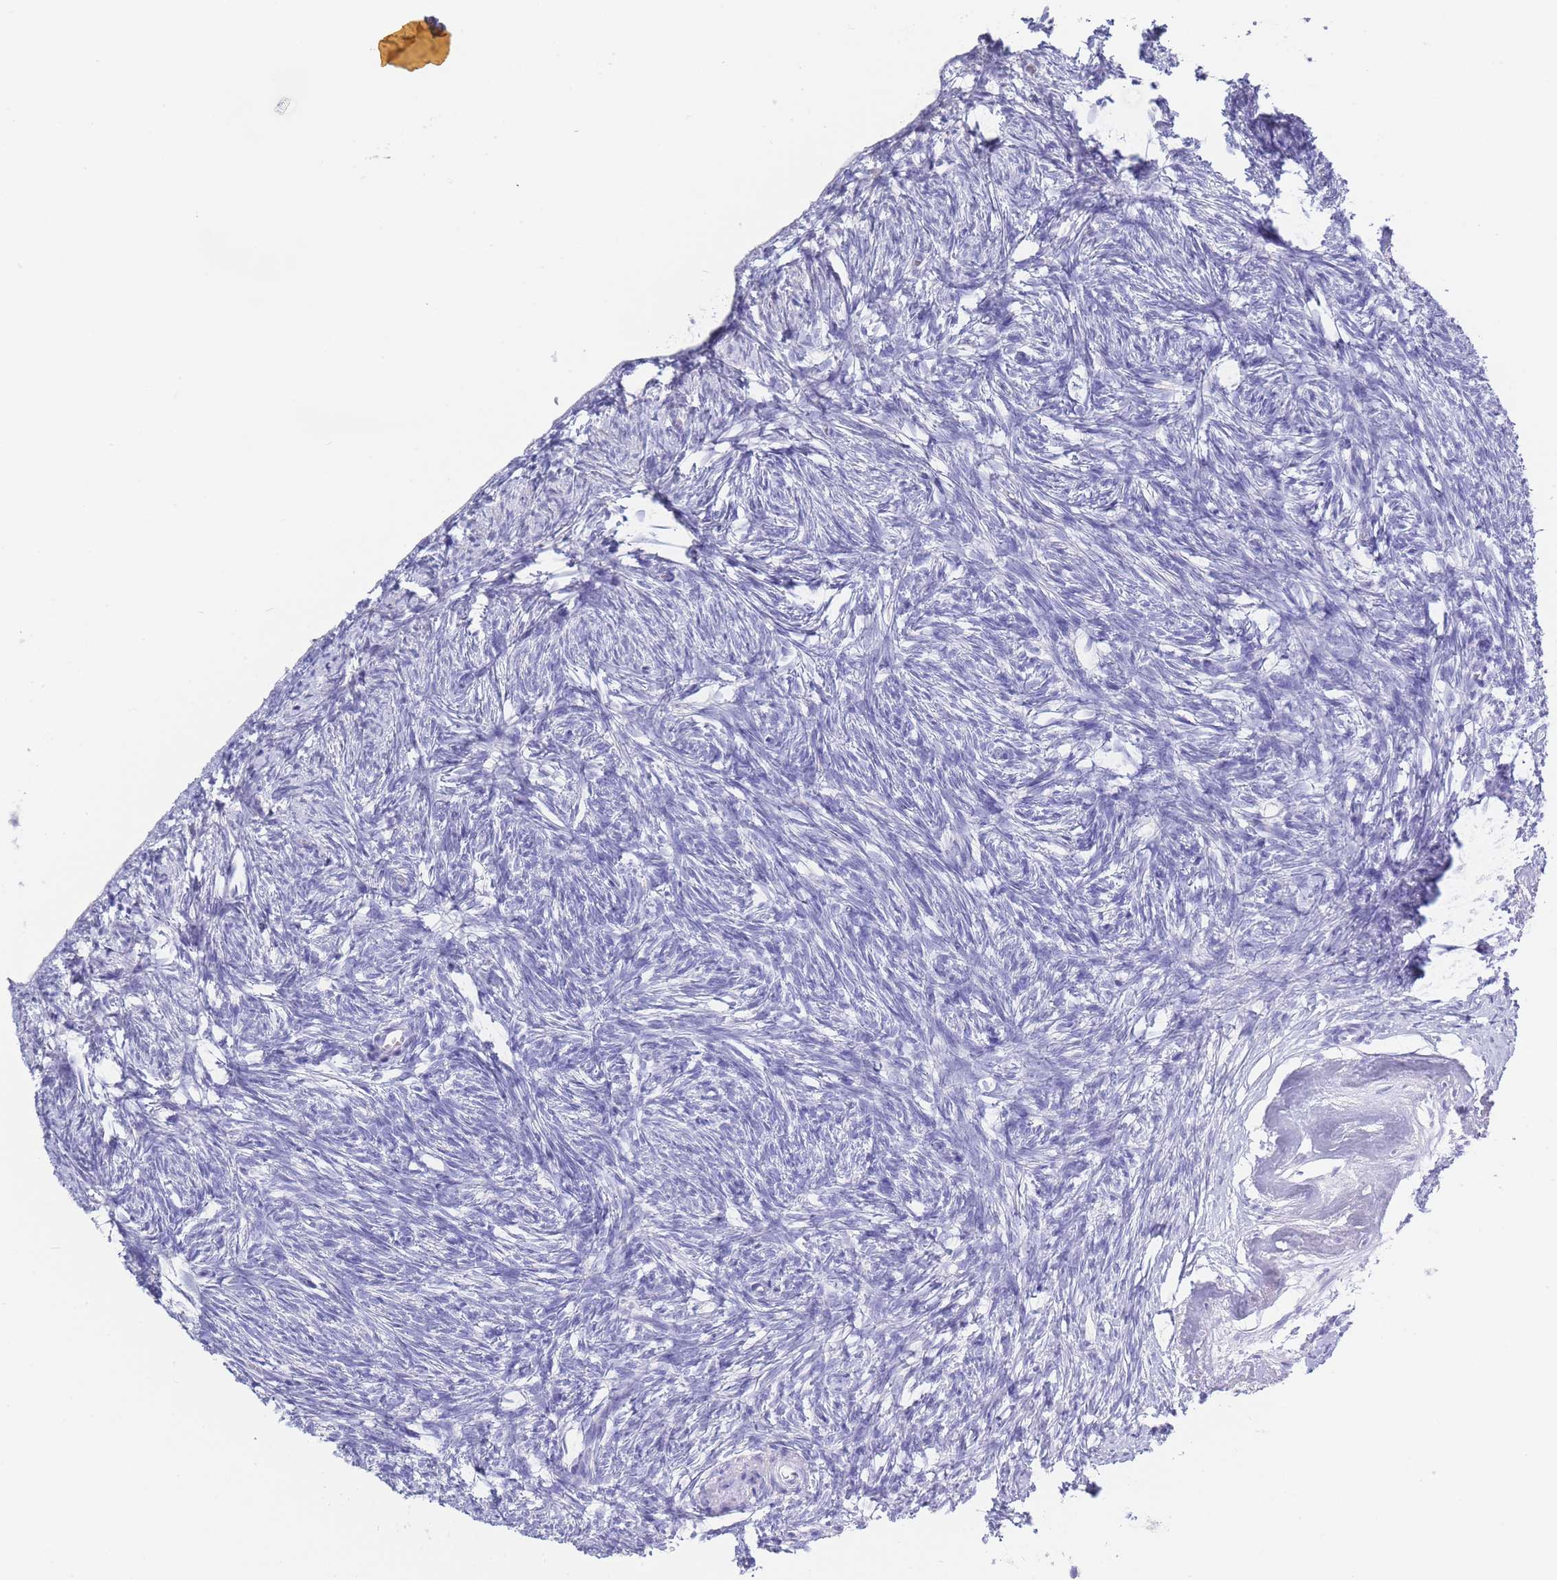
{"staining": {"intensity": "negative", "quantity": "none", "location": "none"}, "tissue": "ovary", "cell_type": "Ovarian stroma cells", "image_type": "normal", "snomed": [{"axis": "morphology", "description": "Normal tissue, NOS"}, {"axis": "topography", "description": "Ovary"}], "caption": "The IHC photomicrograph has no significant positivity in ovarian stroma cells of ovary.", "gene": "CD37", "patient": {"sex": "female", "age": 51}}